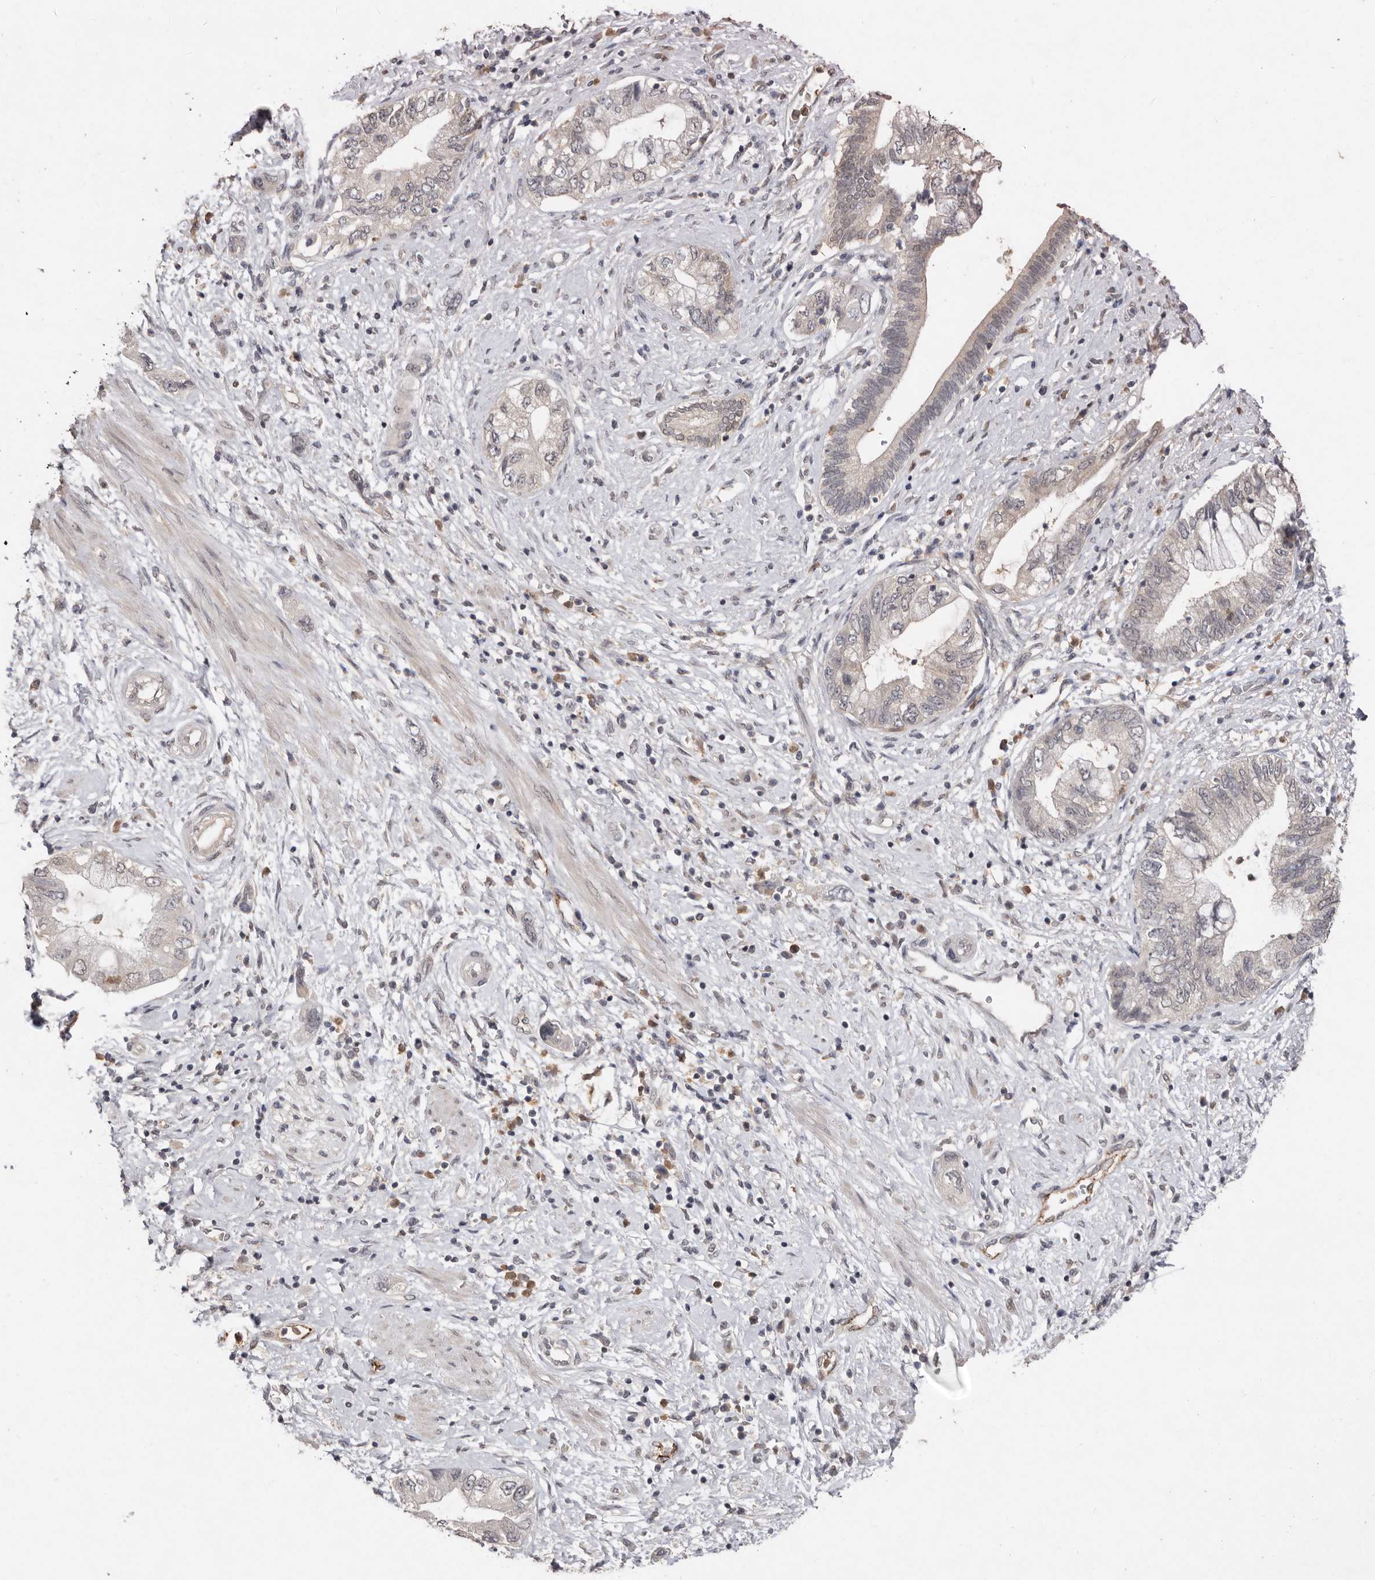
{"staining": {"intensity": "weak", "quantity": "<25%", "location": "cytoplasmic/membranous"}, "tissue": "pancreatic cancer", "cell_type": "Tumor cells", "image_type": "cancer", "snomed": [{"axis": "morphology", "description": "Adenocarcinoma, NOS"}, {"axis": "topography", "description": "Pancreas"}], "caption": "A high-resolution micrograph shows immunohistochemistry staining of pancreatic cancer (adenocarcinoma), which reveals no significant expression in tumor cells.", "gene": "SULT1E1", "patient": {"sex": "female", "age": 73}}